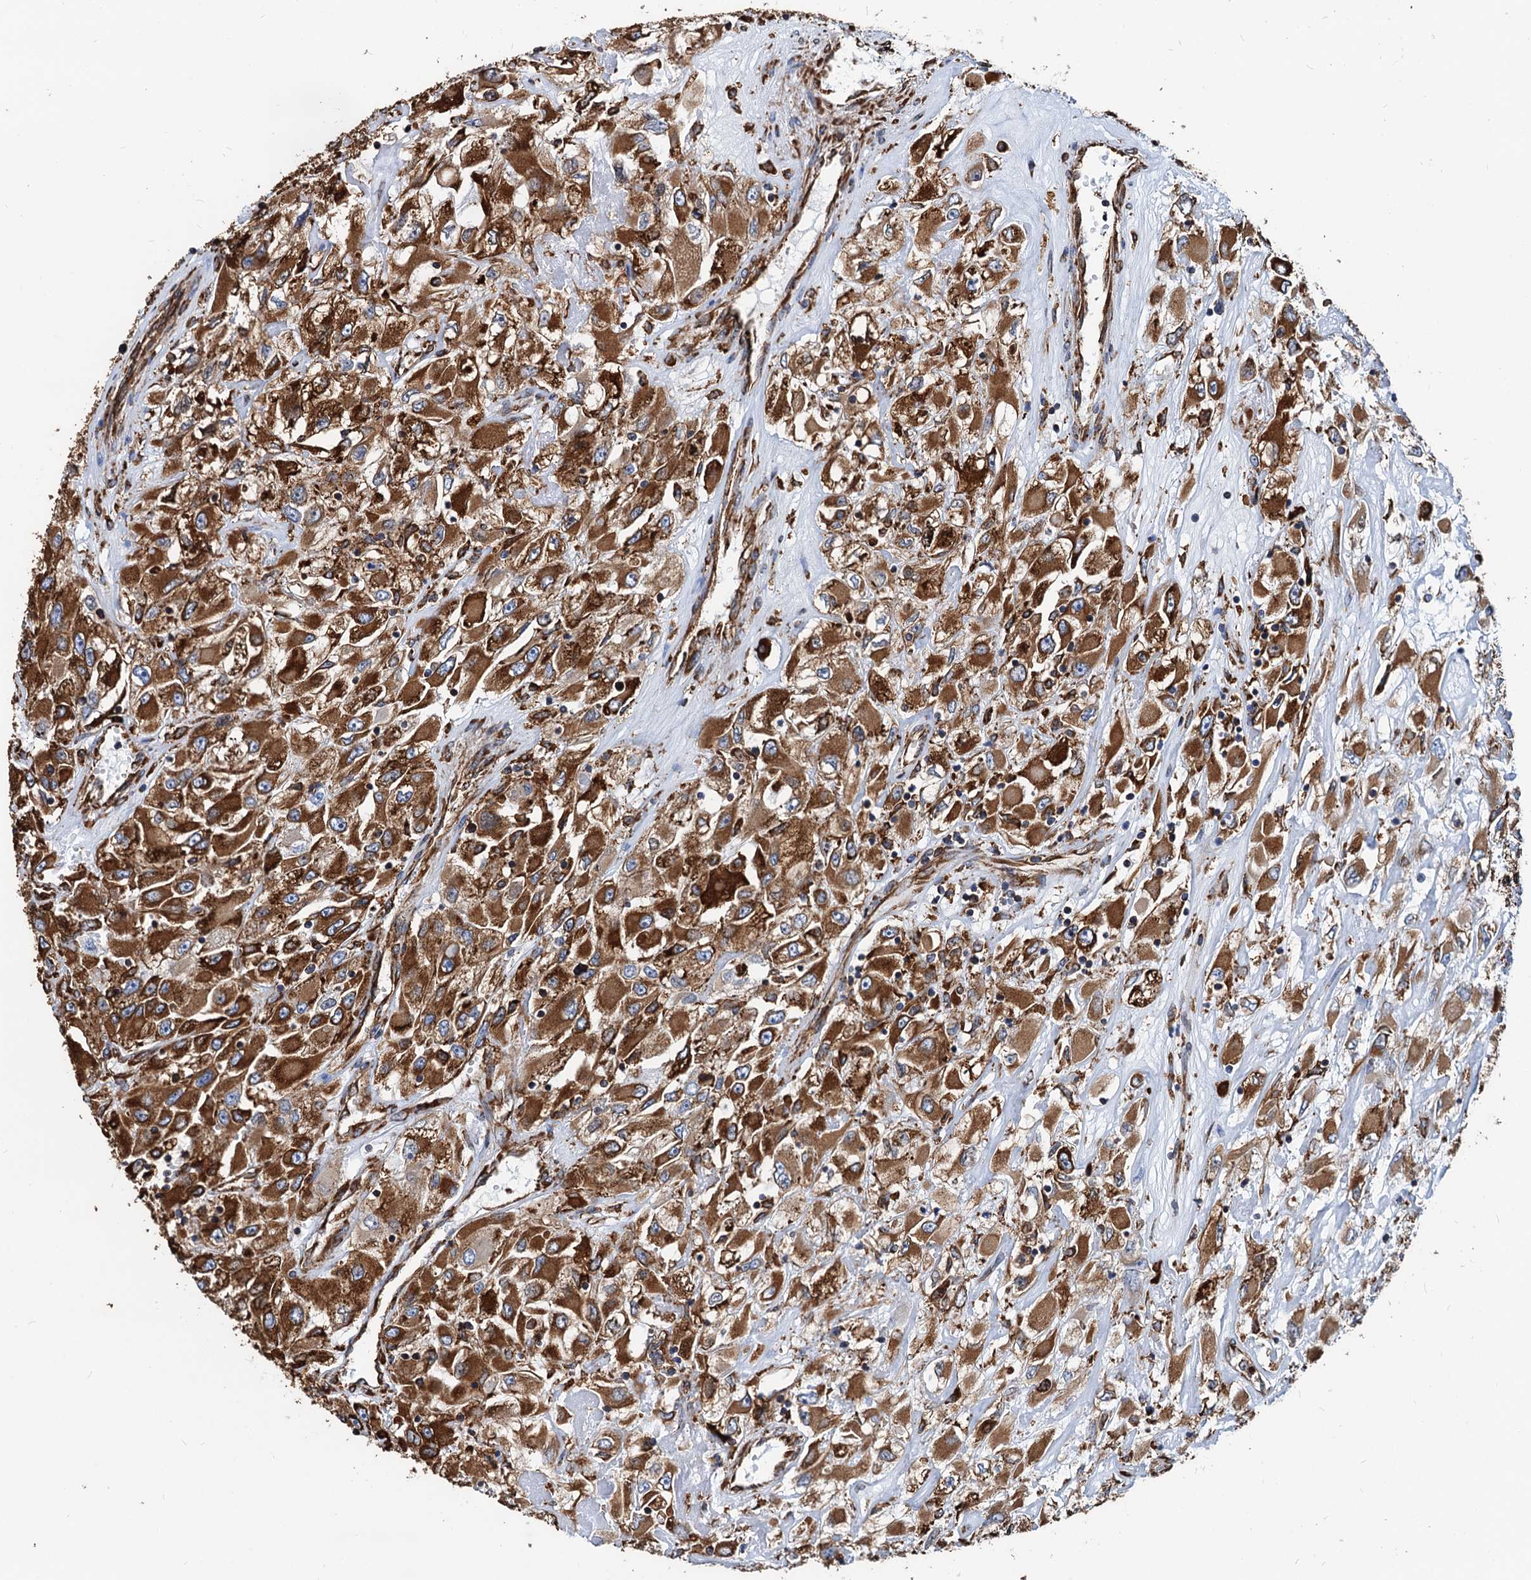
{"staining": {"intensity": "strong", "quantity": ">75%", "location": "cytoplasmic/membranous"}, "tissue": "renal cancer", "cell_type": "Tumor cells", "image_type": "cancer", "snomed": [{"axis": "morphology", "description": "Adenocarcinoma, NOS"}, {"axis": "topography", "description": "Kidney"}], "caption": "This is an image of immunohistochemistry (IHC) staining of renal adenocarcinoma, which shows strong positivity in the cytoplasmic/membranous of tumor cells.", "gene": "HSPA5", "patient": {"sex": "female", "age": 52}}